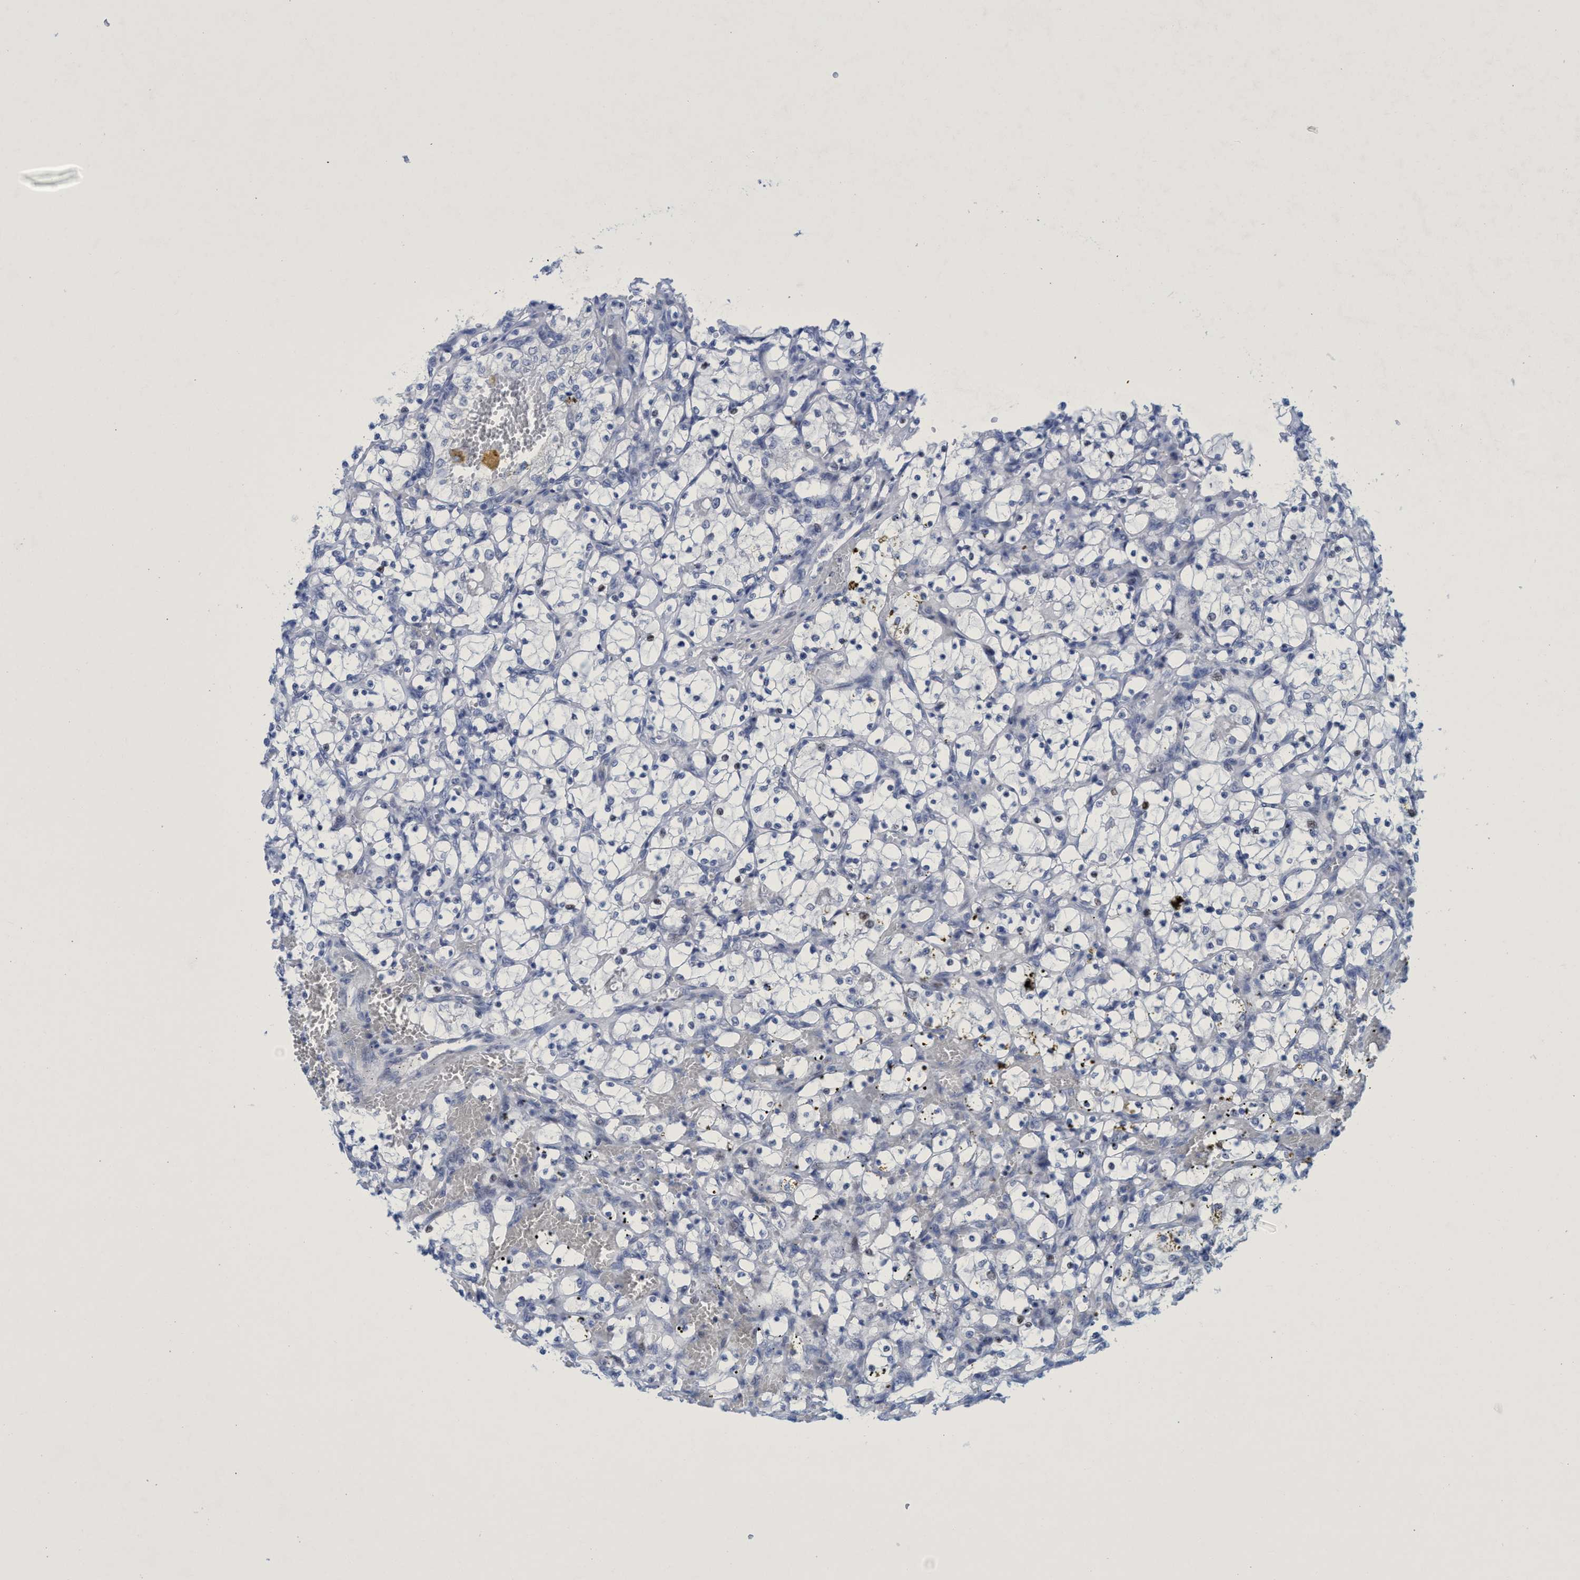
{"staining": {"intensity": "negative", "quantity": "none", "location": "none"}, "tissue": "renal cancer", "cell_type": "Tumor cells", "image_type": "cancer", "snomed": [{"axis": "morphology", "description": "Adenocarcinoma, NOS"}, {"axis": "topography", "description": "Kidney"}], "caption": "The micrograph demonstrates no significant expression in tumor cells of renal cancer (adenocarcinoma).", "gene": "R3HCC1", "patient": {"sex": "female", "age": 69}}